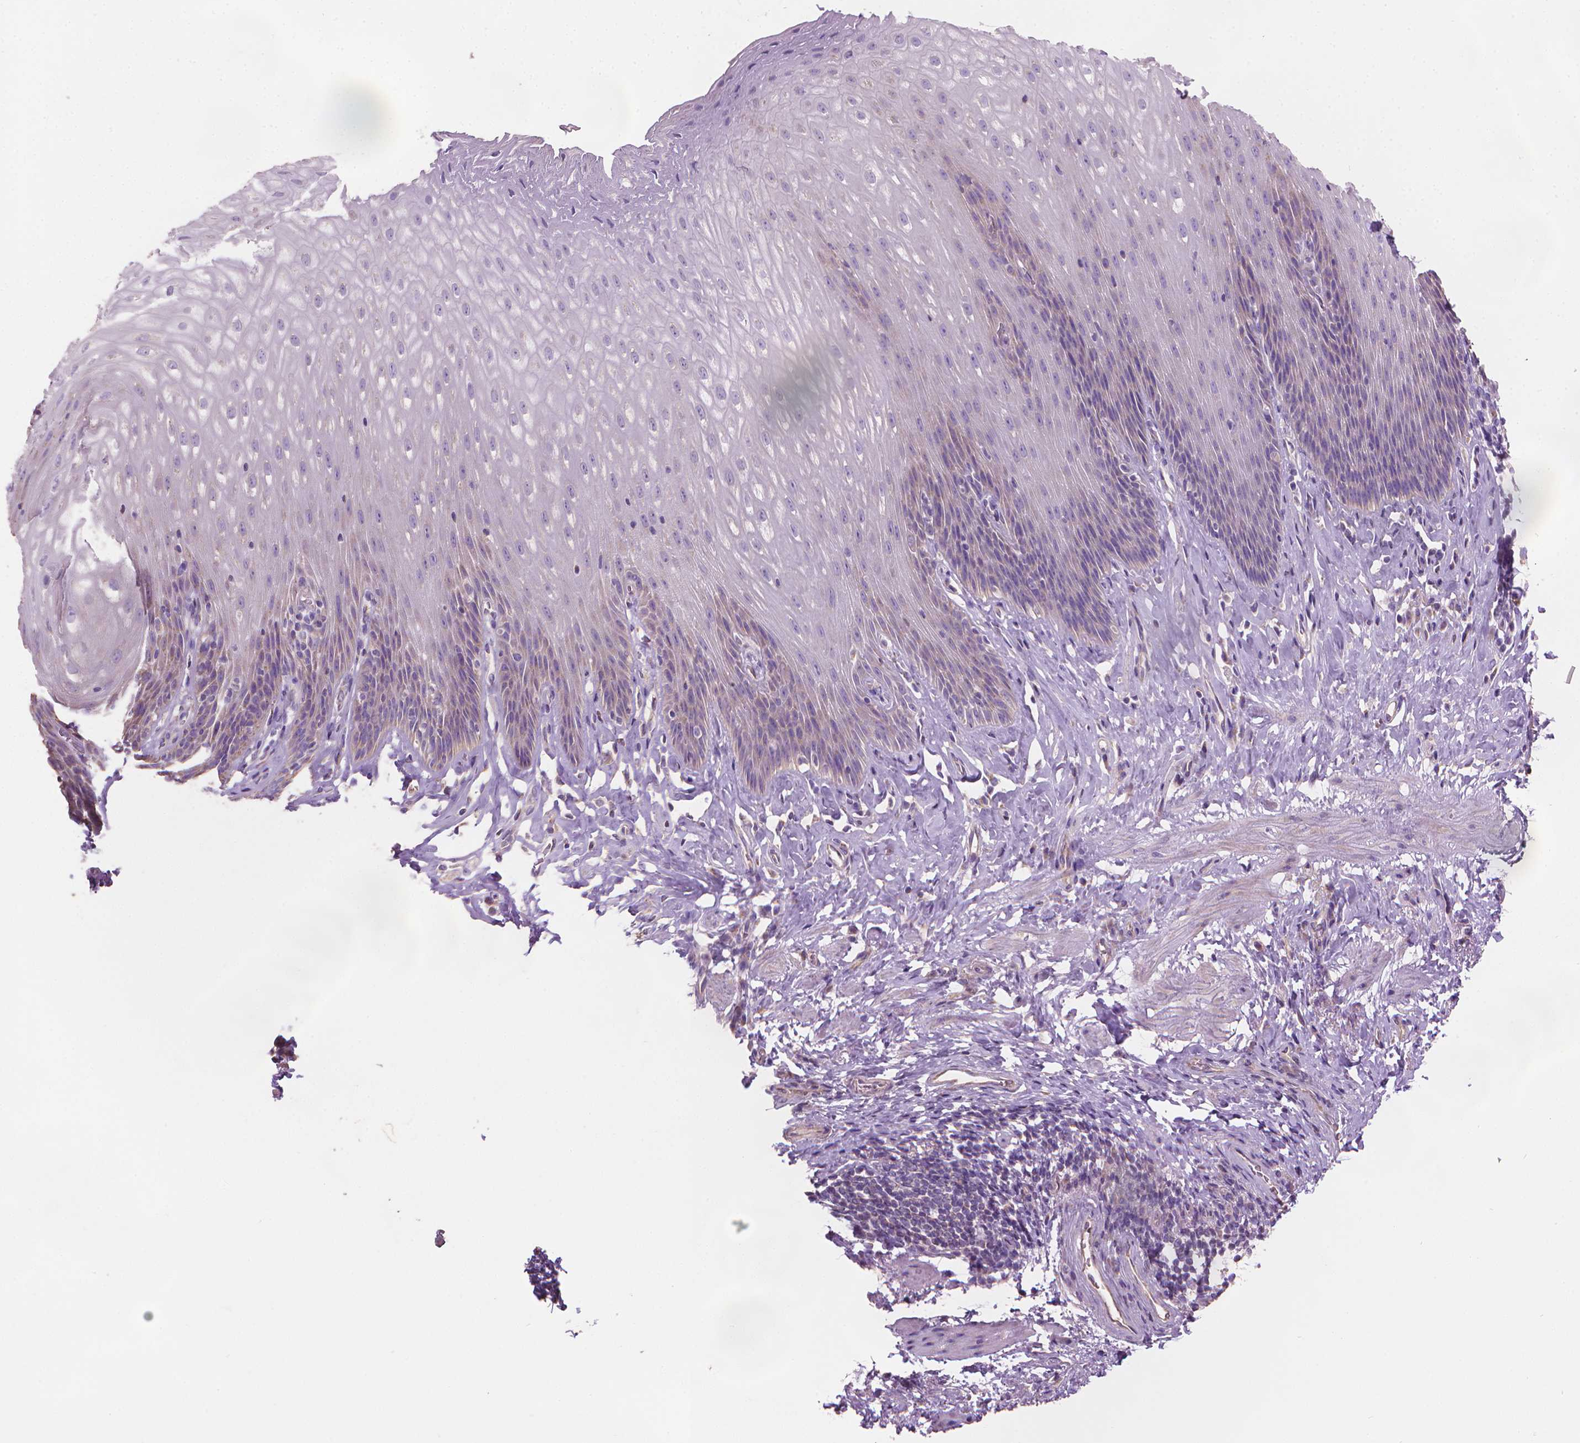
{"staining": {"intensity": "negative", "quantity": "none", "location": "none"}, "tissue": "esophagus", "cell_type": "Squamous epithelial cells", "image_type": "normal", "snomed": [{"axis": "morphology", "description": "Normal tissue, NOS"}, {"axis": "topography", "description": "Esophagus"}], "caption": "The micrograph displays no significant staining in squamous epithelial cells of esophagus.", "gene": "TTC29", "patient": {"sex": "female", "age": 61}}